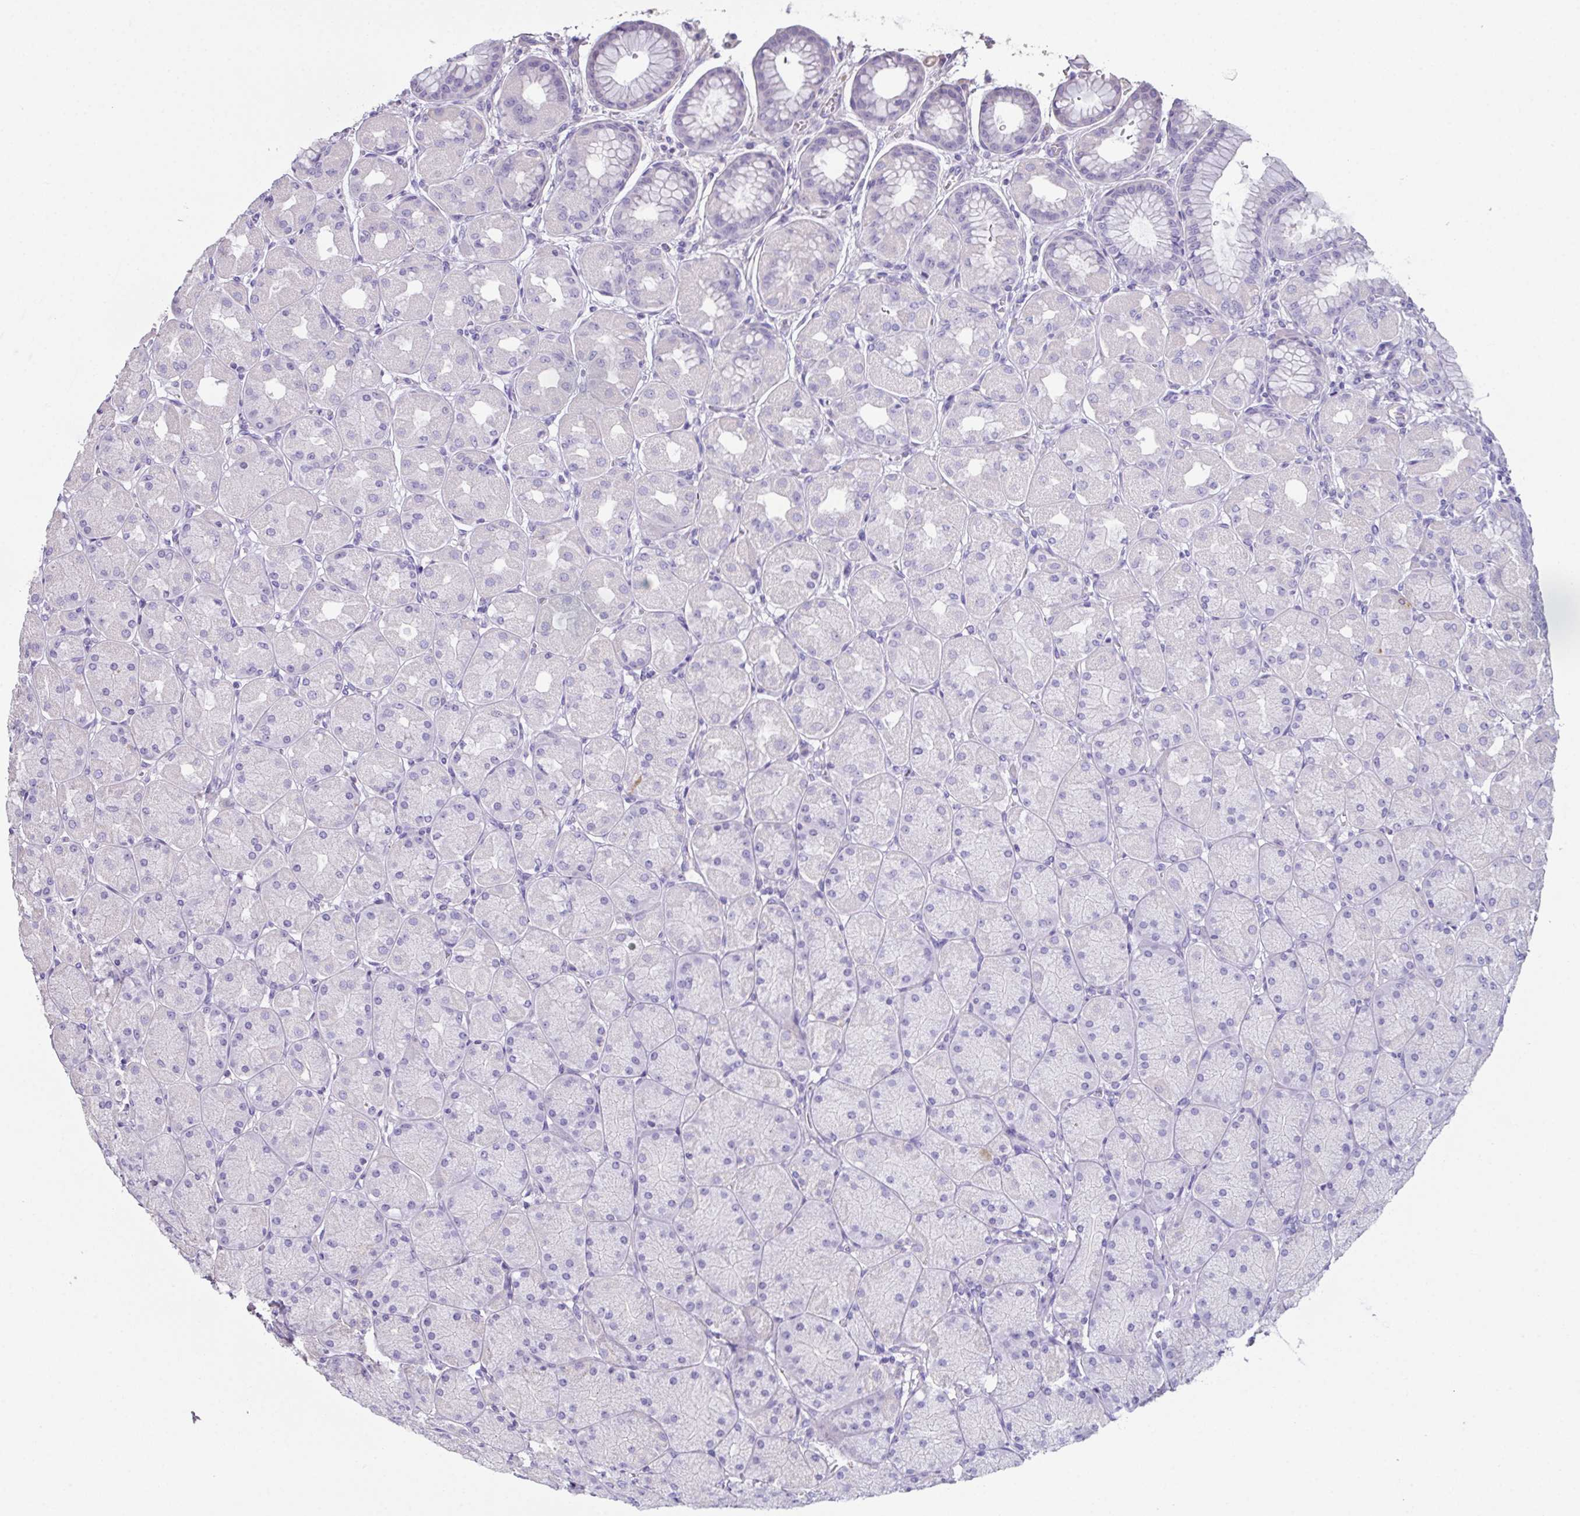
{"staining": {"intensity": "negative", "quantity": "none", "location": "none"}, "tissue": "stomach", "cell_type": "Glandular cells", "image_type": "normal", "snomed": [{"axis": "morphology", "description": "Normal tissue, NOS"}, {"axis": "topography", "description": "Stomach, upper"}], "caption": "Glandular cells are negative for protein expression in benign human stomach. The staining is performed using DAB brown chromogen with nuclei counter-stained in using hematoxylin.", "gene": "MARCO", "patient": {"sex": "female", "age": 56}}